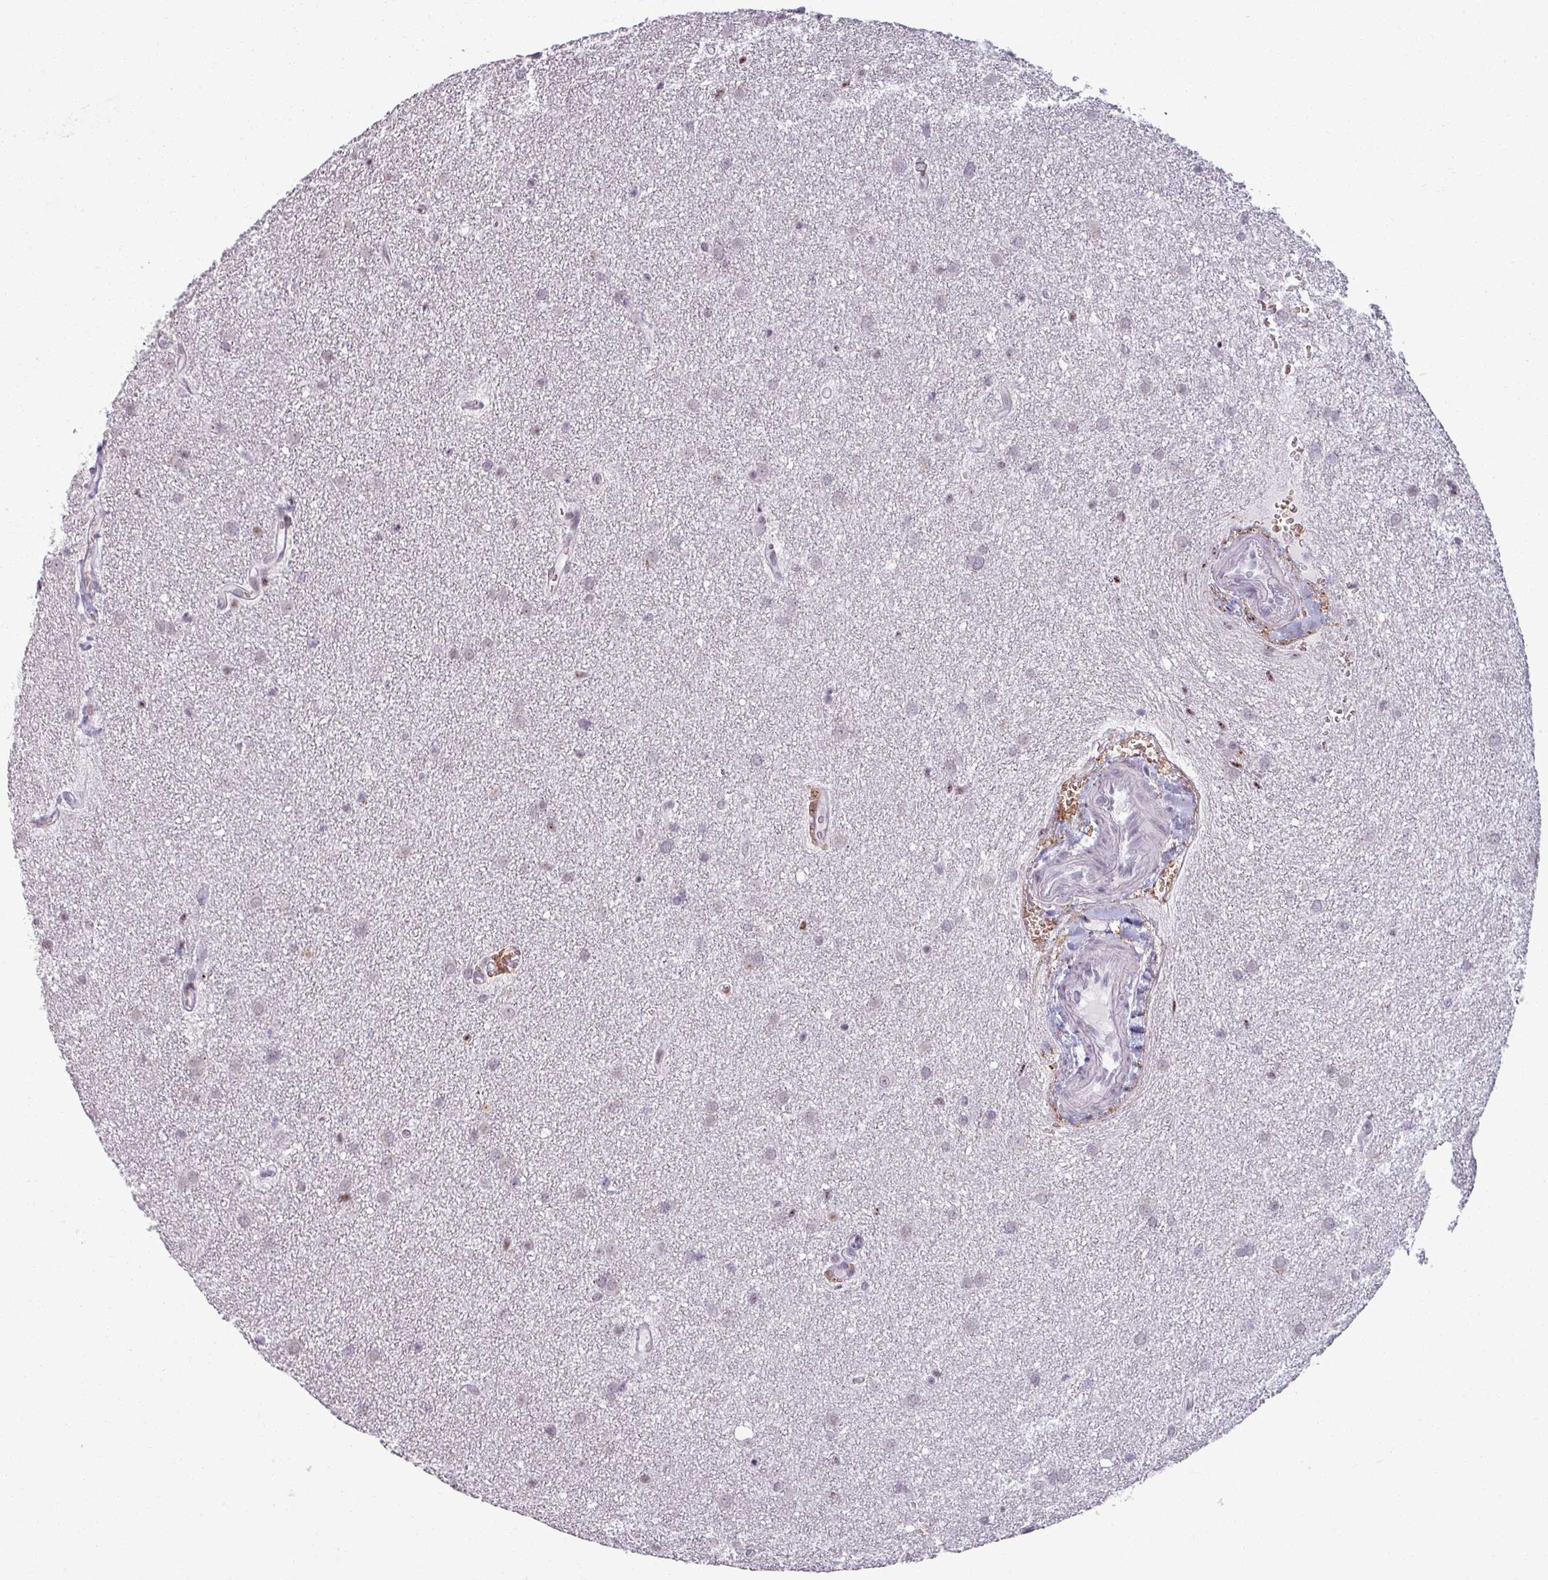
{"staining": {"intensity": "weak", "quantity": "25%-75%", "location": "nuclear"}, "tissue": "glioma", "cell_type": "Tumor cells", "image_type": "cancer", "snomed": [{"axis": "morphology", "description": "Glioma, malignant, Low grade"}, {"axis": "topography", "description": "Cerebellum"}], "caption": "Human low-grade glioma (malignant) stained with a brown dye exhibits weak nuclear positive staining in about 25%-75% of tumor cells.", "gene": "NCOR1", "patient": {"sex": "female", "age": 5}}